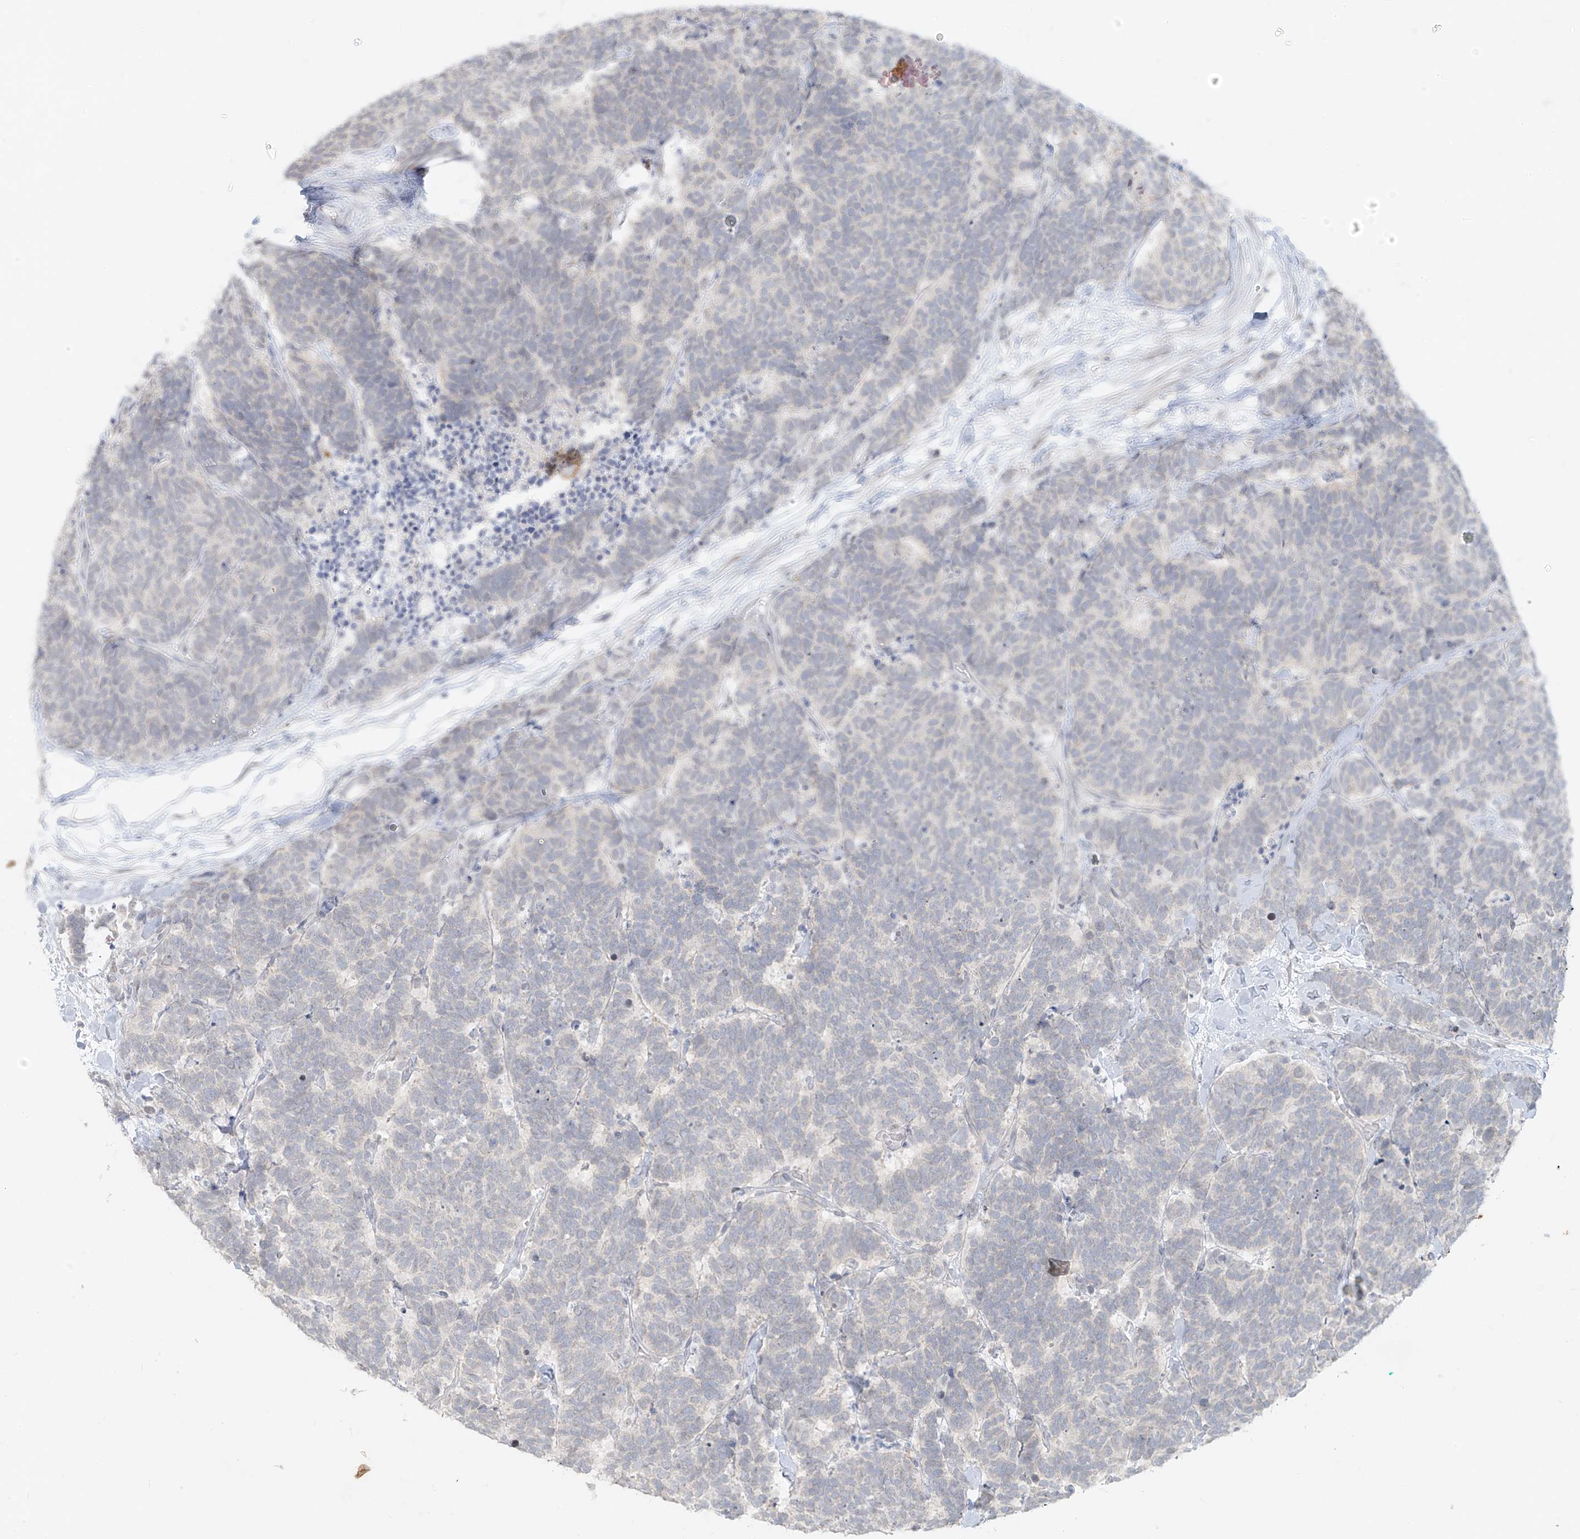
{"staining": {"intensity": "negative", "quantity": "none", "location": "none"}, "tissue": "carcinoid", "cell_type": "Tumor cells", "image_type": "cancer", "snomed": [{"axis": "morphology", "description": "Carcinoma, NOS"}, {"axis": "morphology", "description": "Carcinoid, malignant, NOS"}, {"axis": "topography", "description": "Urinary bladder"}], "caption": "This is a image of immunohistochemistry staining of carcinoma, which shows no expression in tumor cells.", "gene": "OSBPL7", "patient": {"sex": "male", "age": 57}}